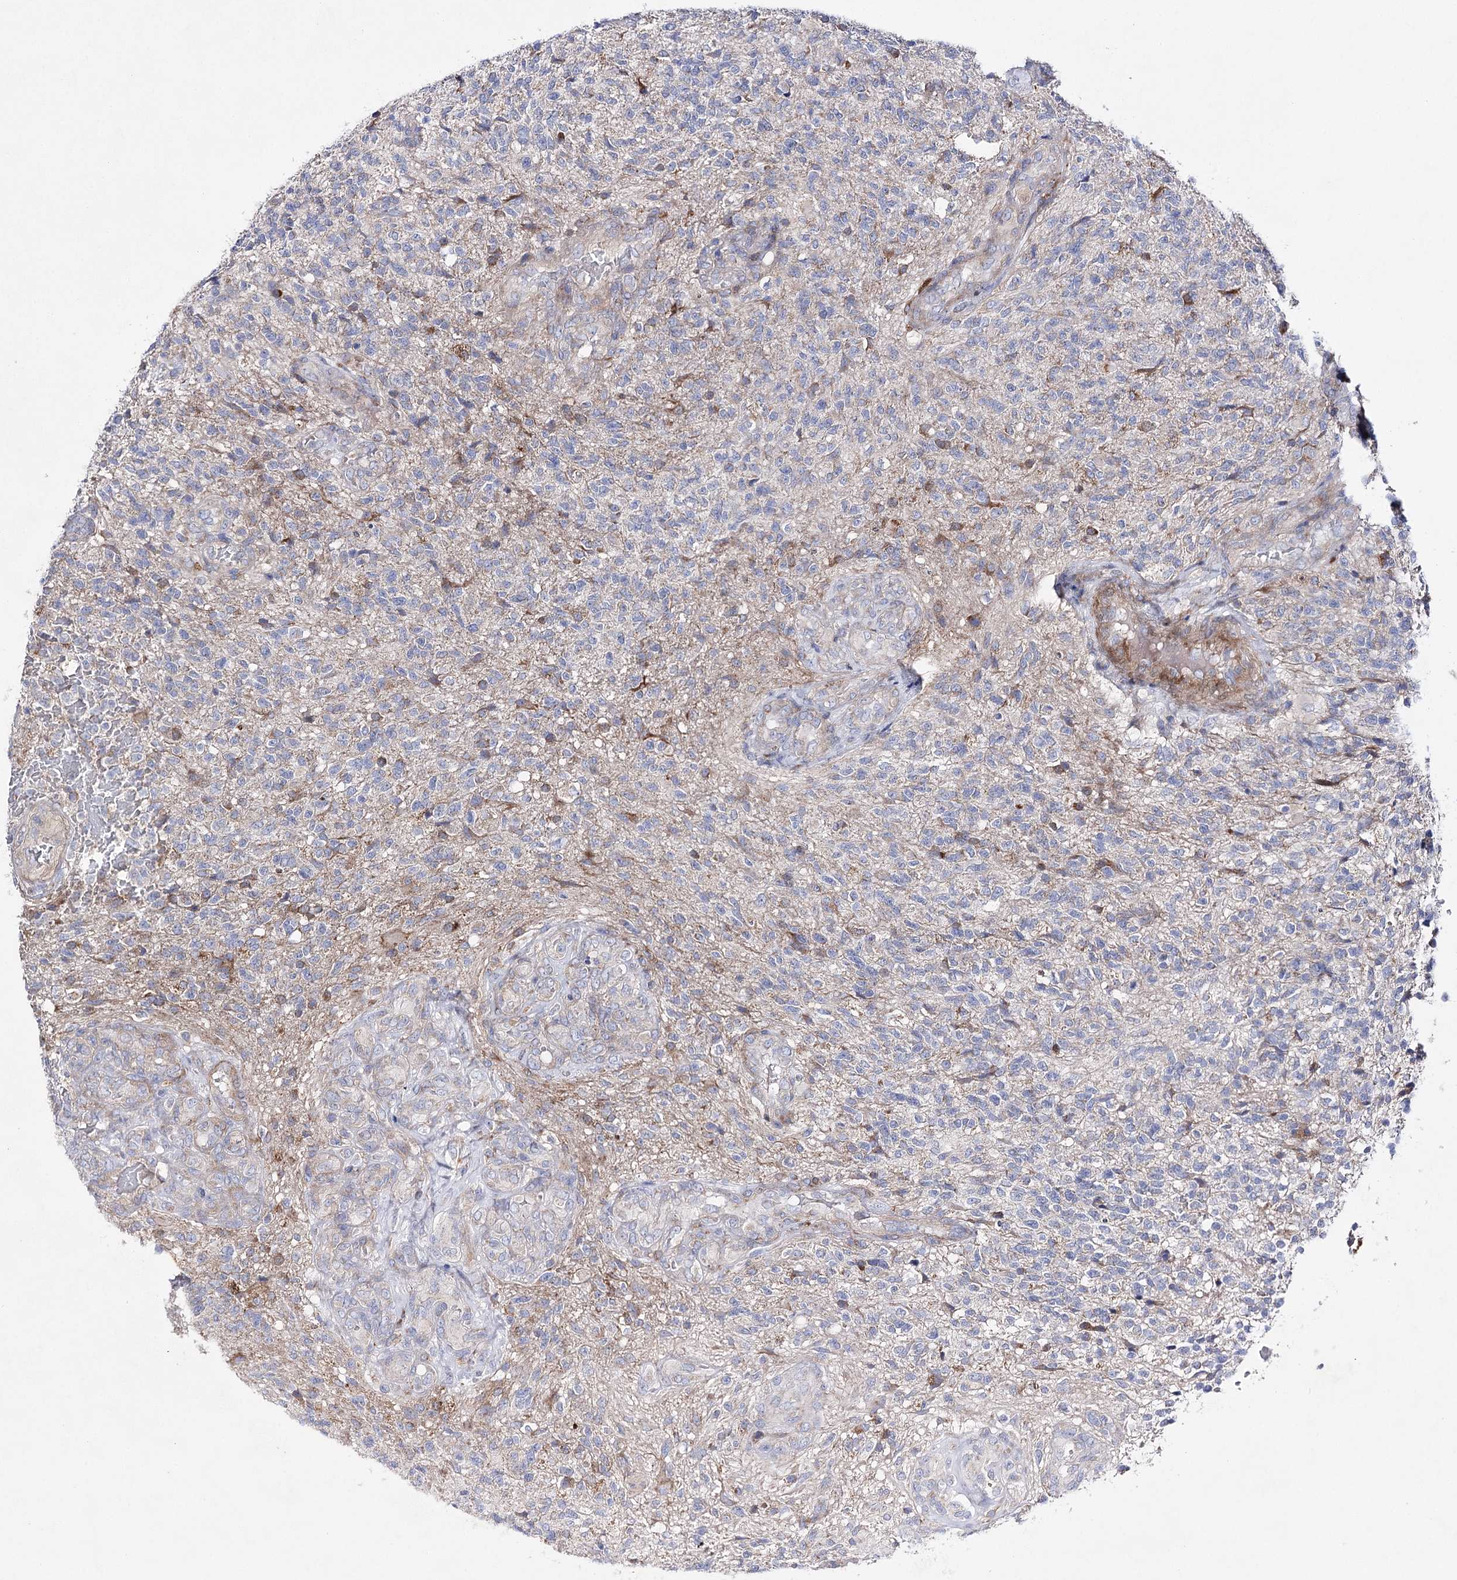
{"staining": {"intensity": "negative", "quantity": "none", "location": "none"}, "tissue": "glioma", "cell_type": "Tumor cells", "image_type": "cancer", "snomed": [{"axis": "morphology", "description": "Glioma, malignant, High grade"}, {"axis": "topography", "description": "Brain"}], "caption": "DAB immunohistochemical staining of glioma exhibits no significant staining in tumor cells.", "gene": "COX15", "patient": {"sex": "male", "age": 56}}